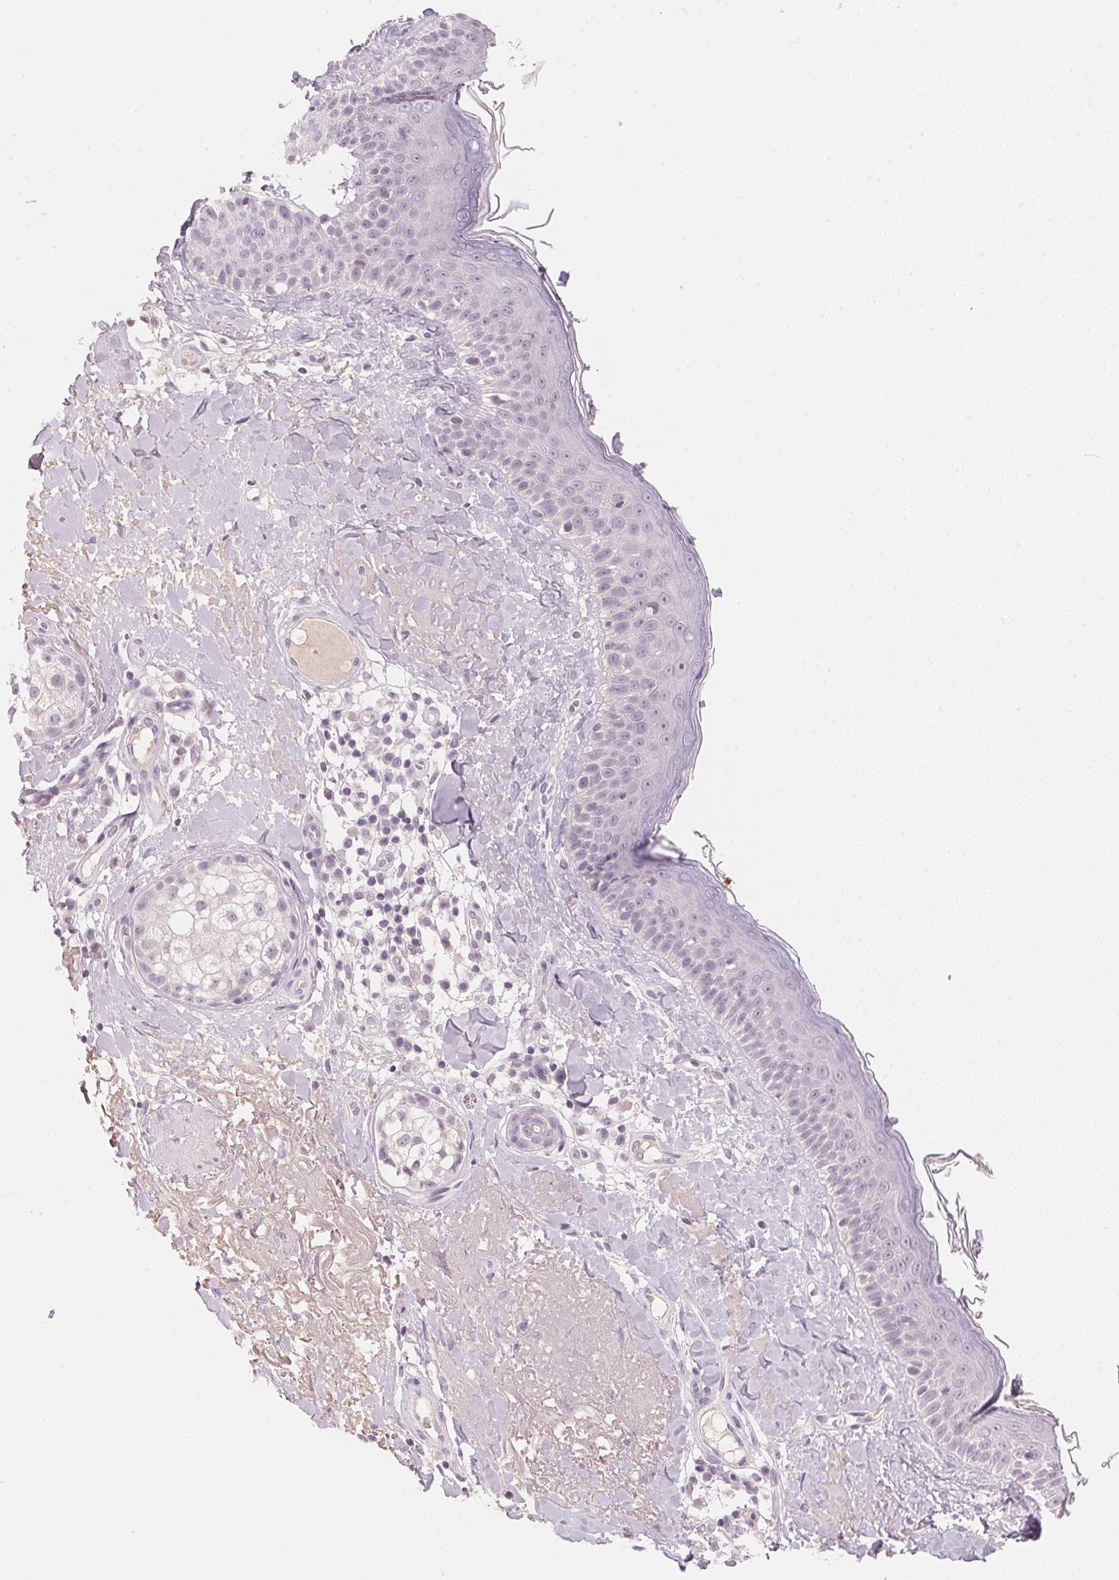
{"staining": {"intensity": "negative", "quantity": "none", "location": "none"}, "tissue": "skin", "cell_type": "Fibroblasts", "image_type": "normal", "snomed": [{"axis": "morphology", "description": "Normal tissue, NOS"}, {"axis": "topography", "description": "Skin"}], "caption": "Immunohistochemical staining of unremarkable human skin shows no significant positivity in fibroblasts. (DAB immunohistochemistry (IHC) visualized using brightfield microscopy, high magnification).", "gene": "MCOLN3", "patient": {"sex": "male", "age": 73}}